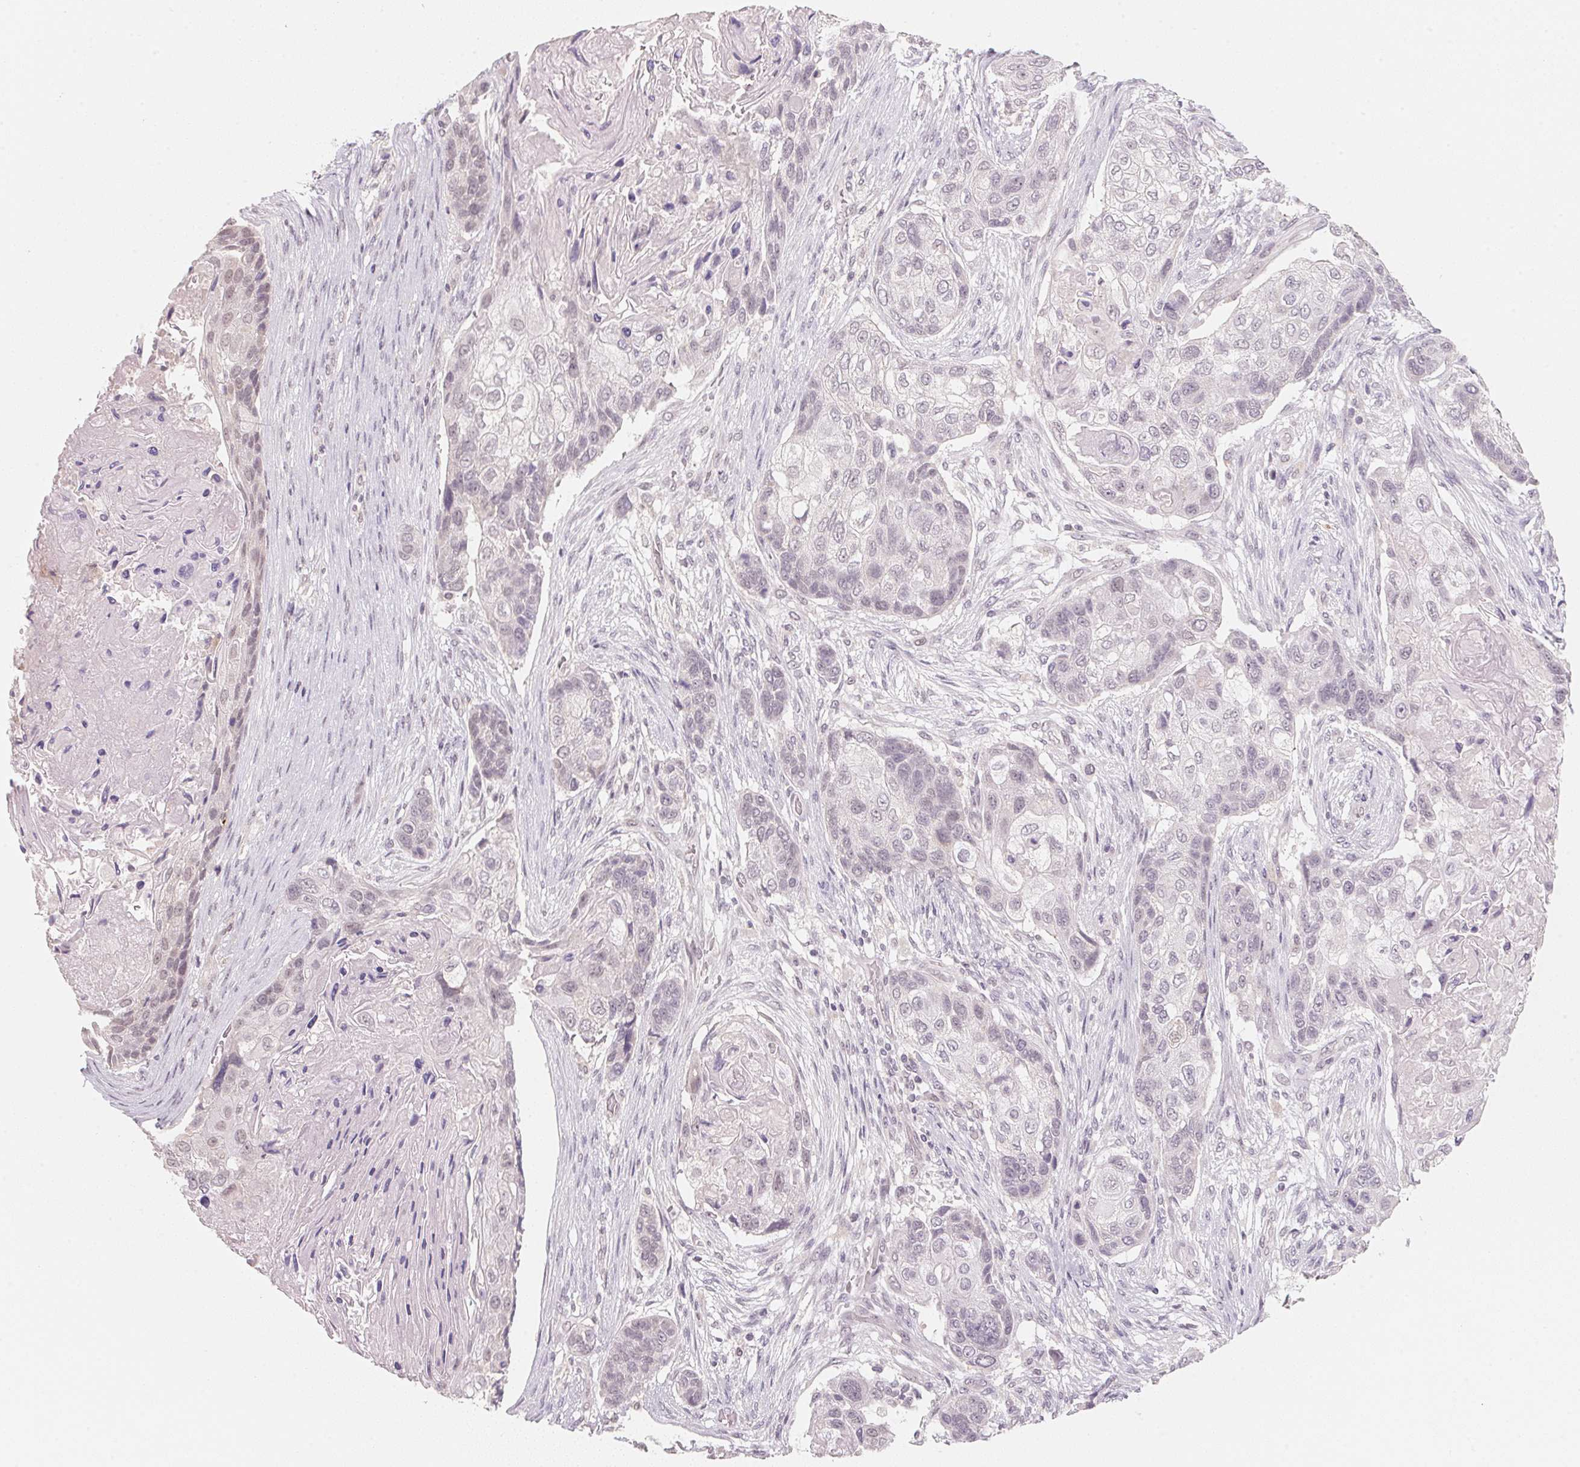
{"staining": {"intensity": "negative", "quantity": "none", "location": "none"}, "tissue": "lung cancer", "cell_type": "Tumor cells", "image_type": "cancer", "snomed": [{"axis": "morphology", "description": "Squamous cell carcinoma, NOS"}, {"axis": "topography", "description": "Lung"}], "caption": "Lung squamous cell carcinoma was stained to show a protein in brown. There is no significant positivity in tumor cells. (Stains: DAB IHC with hematoxylin counter stain, Microscopy: brightfield microscopy at high magnification).", "gene": "ANKRD31", "patient": {"sex": "male", "age": 69}}